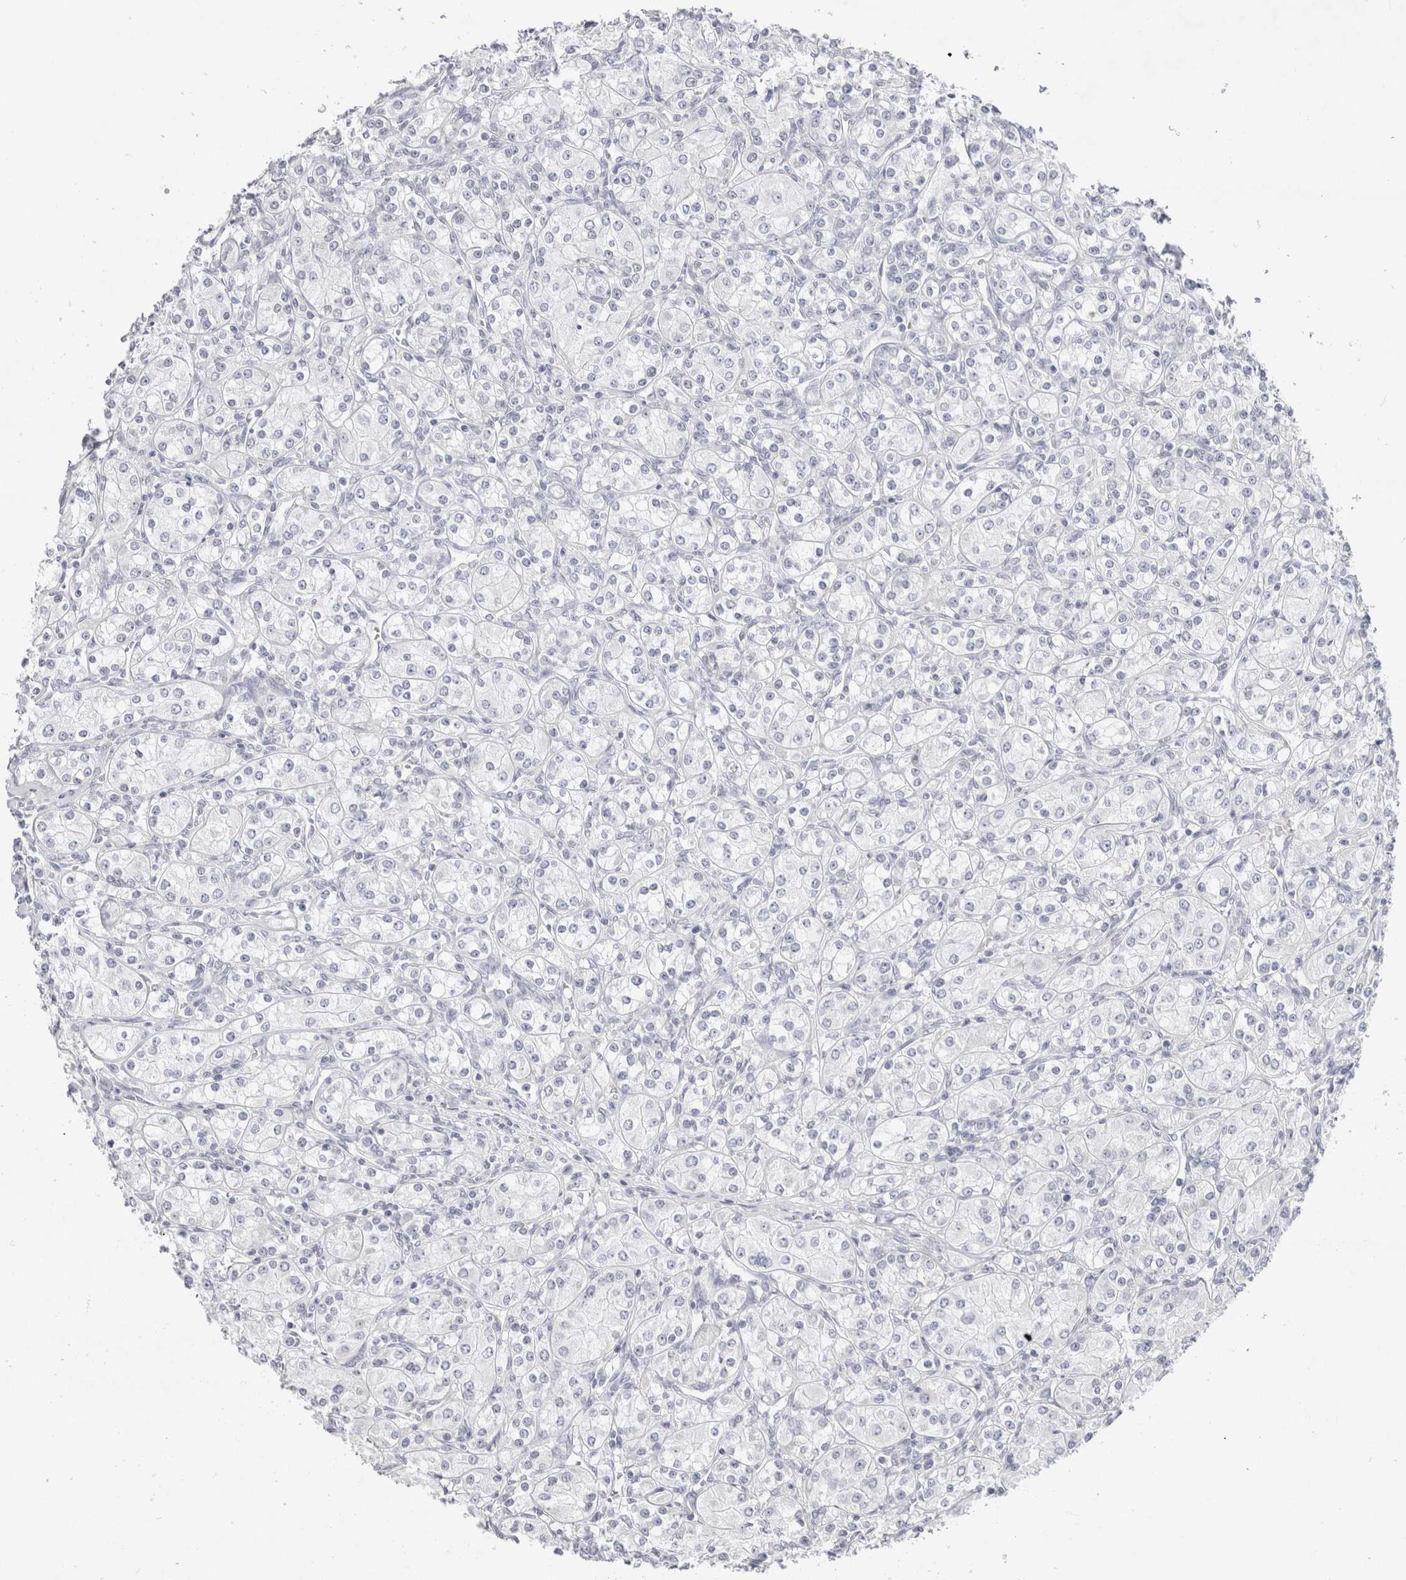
{"staining": {"intensity": "negative", "quantity": "none", "location": "none"}, "tissue": "renal cancer", "cell_type": "Tumor cells", "image_type": "cancer", "snomed": [{"axis": "morphology", "description": "Adenocarcinoma, NOS"}, {"axis": "topography", "description": "Kidney"}], "caption": "This is an immunohistochemistry (IHC) micrograph of renal cancer. There is no staining in tumor cells.", "gene": "GARIN1A", "patient": {"sex": "male", "age": 77}}